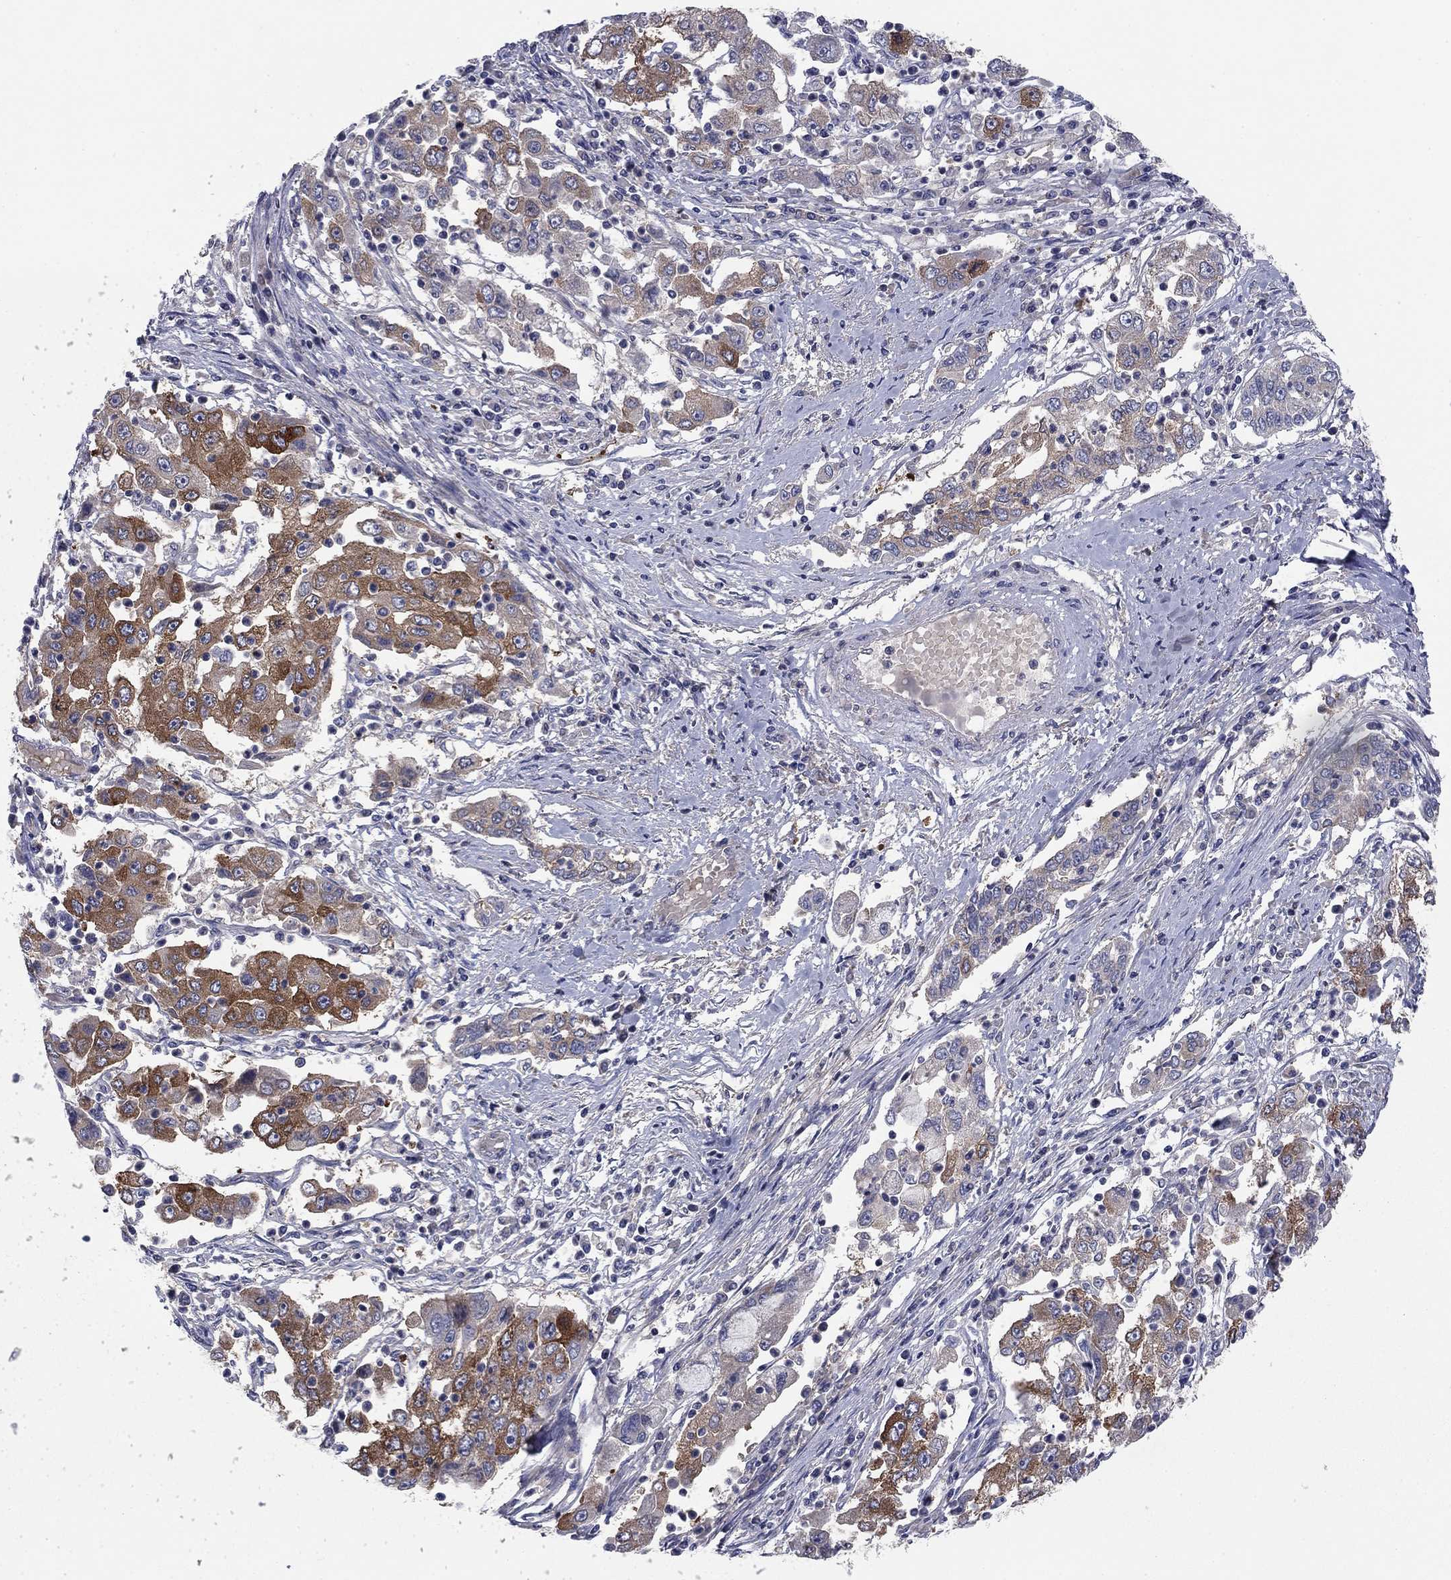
{"staining": {"intensity": "strong", "quantity": "25%-75%", "location": "cytoplasmic/membranous"}, "tissue": "cervical cancer", "cell_type": "Tumor cells", "image_type": "cancer", "snomed": [{"axis": "morphology", "description": "Squamous cell carcinoma, NOS"}, {"axis": "topography", "description": "Cervix"}], "caption": "Immunohistochemical staining of squamous cell carcinoma (cervical) reveals high levels of strong cytoplasmic/membranous protein expression in approximately 25%-75% of tumor cells.", "gene": "RNF123", "patient": {"sex": "female", "age": 36}}